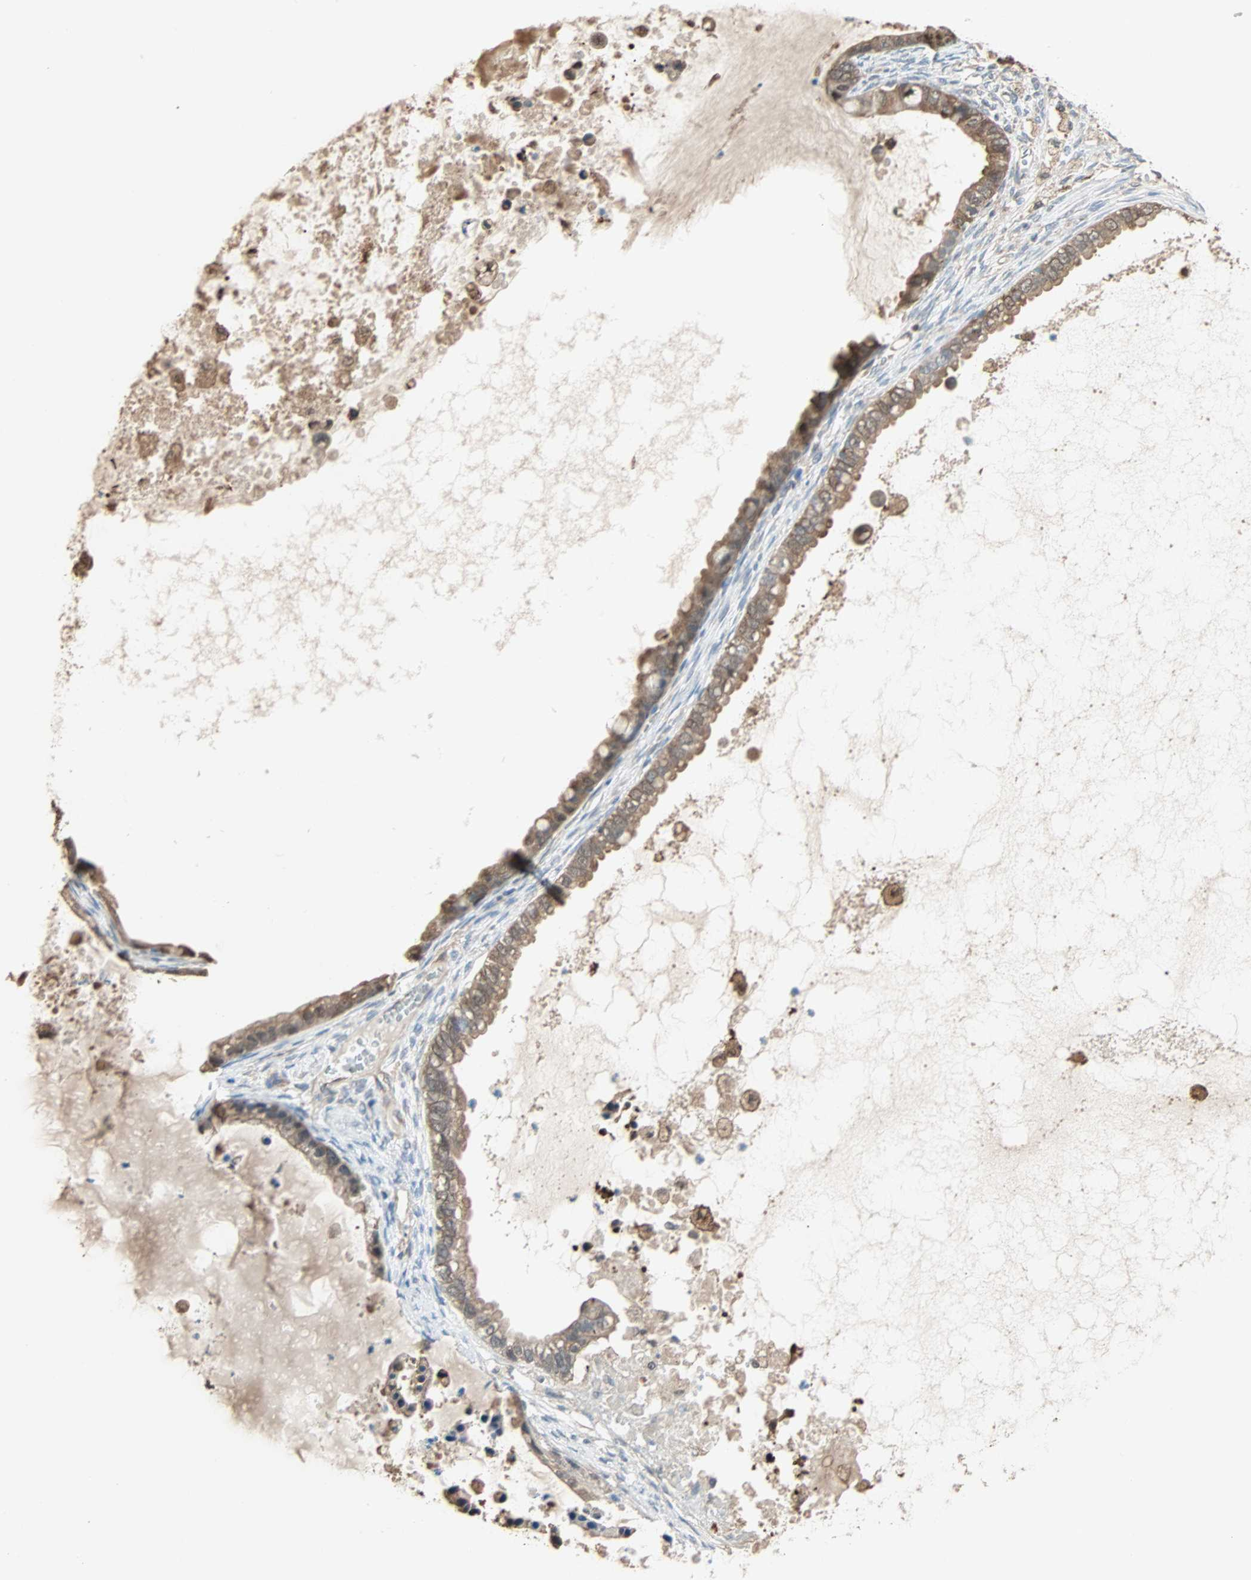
{"staining": {"intensity": "moderate", "quantity": ">75%", "location": "cytoplasmic/membranous"}, "tissue": "ovarian cancer", "cell_type": "Tumor cells", "image_type": "cancer", "snomed": [{"axis": "morphology", "description": "Cystadenocarcinoma, mucinous, NOS"}, {"axis": "topography", "description": "Ovary"}], "caption": "Immunohistochemical staining of human ovarian cancer (mucinous cystadenocarcinoma) demonstrates medium levels of moderate cytoplasmic/membranous protein expression in approximately >75% of tumor cells.", "gene": "PRDX1", "patient": {"sex": "female", "age": 80}}